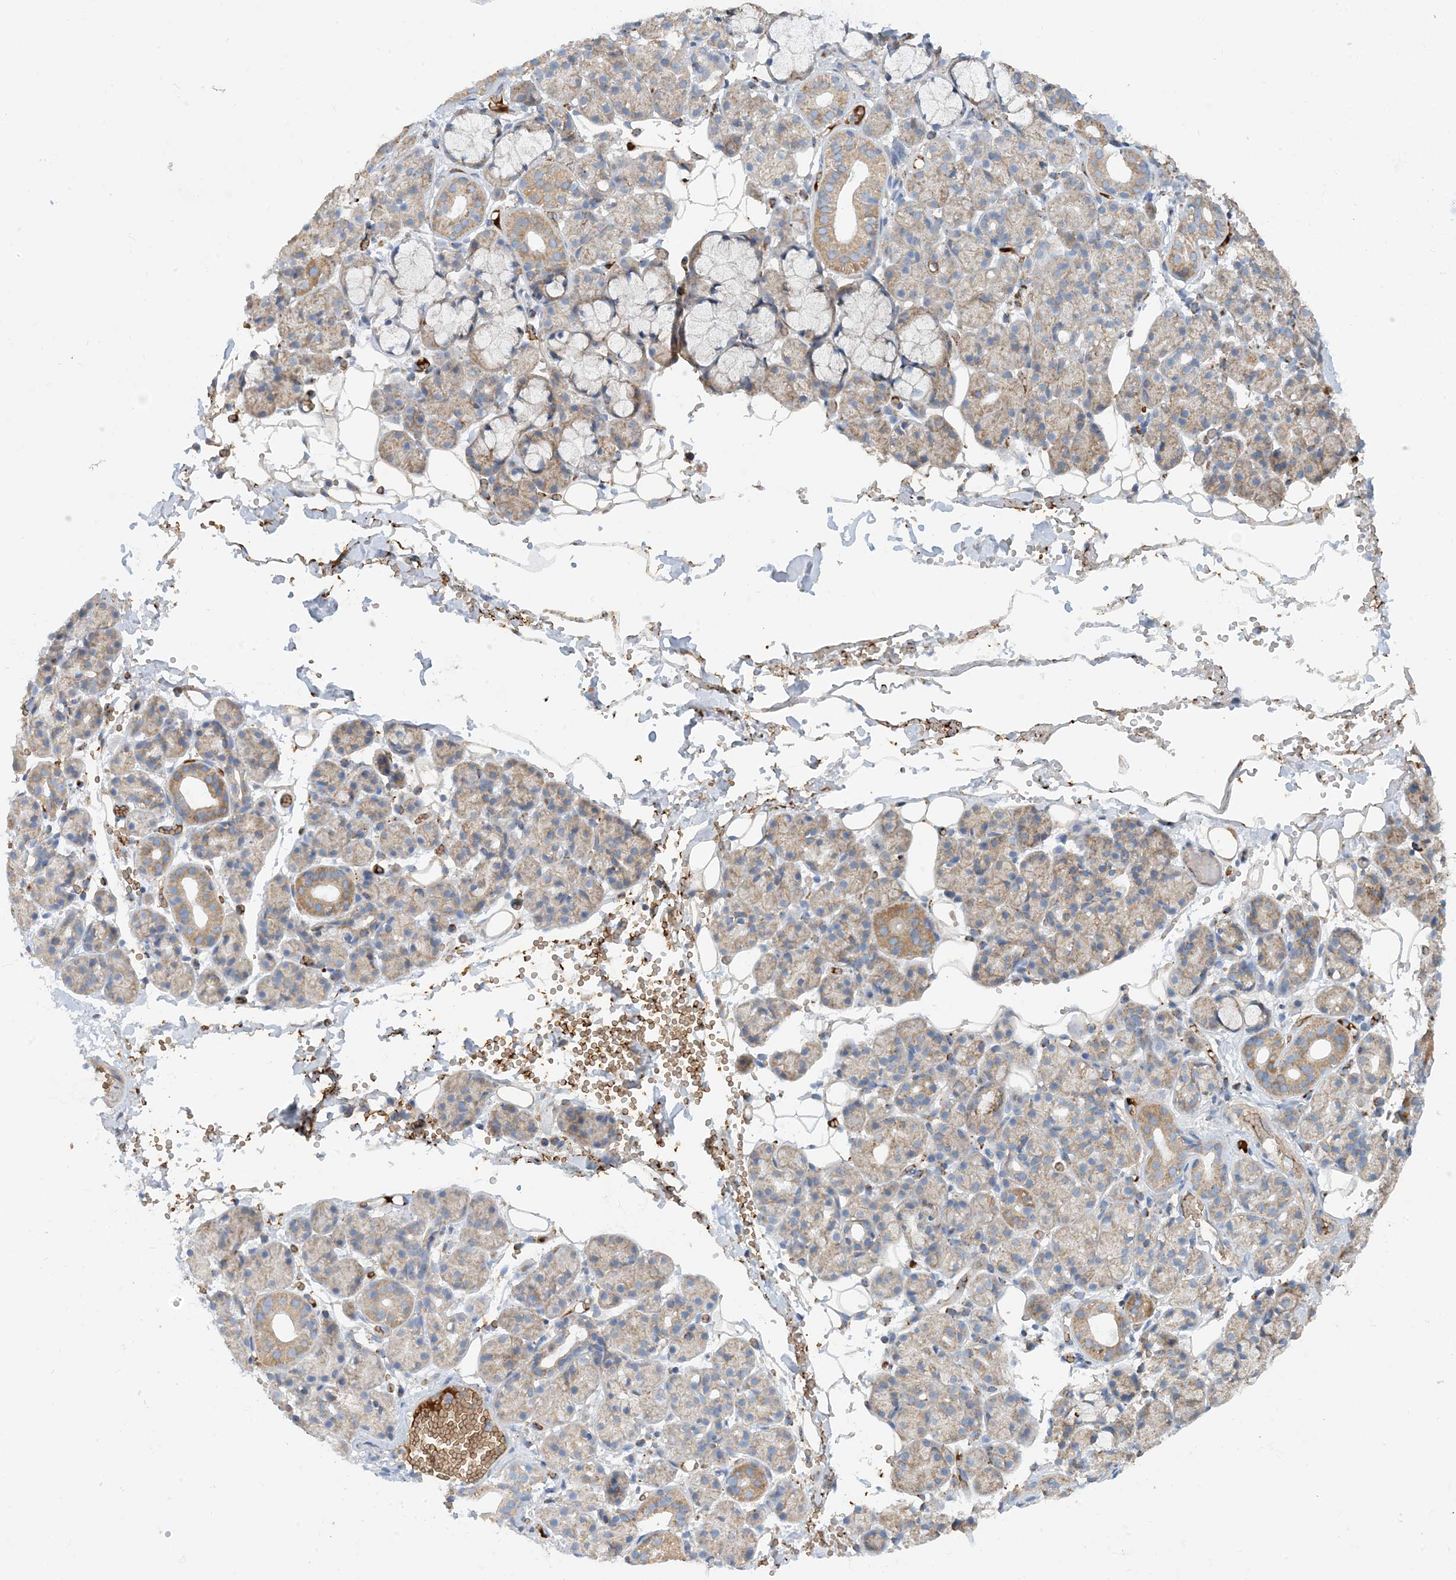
{"staining": {"intensity": "moderate", "quantity": "25%-75%", "location": "cytoplasmic/membranous"}, "tissue": "salivary gland", "cell_type": "Glandular cells", "image_type": "normal", "snomed": [{"axis": "morphology", "description": "Normal tissue, NOS"}, {"axis": "topography", "description": "Salivary gland"}], "caption": "Normal salivary gland exhibits moderate cytoplasmic/membranous staining in approximately 25%-75% of glandular cells, visualized by immunohistochemistry.", "gene": "PHOSPHO2", "patient": {"sex": "male", "age": 63}}